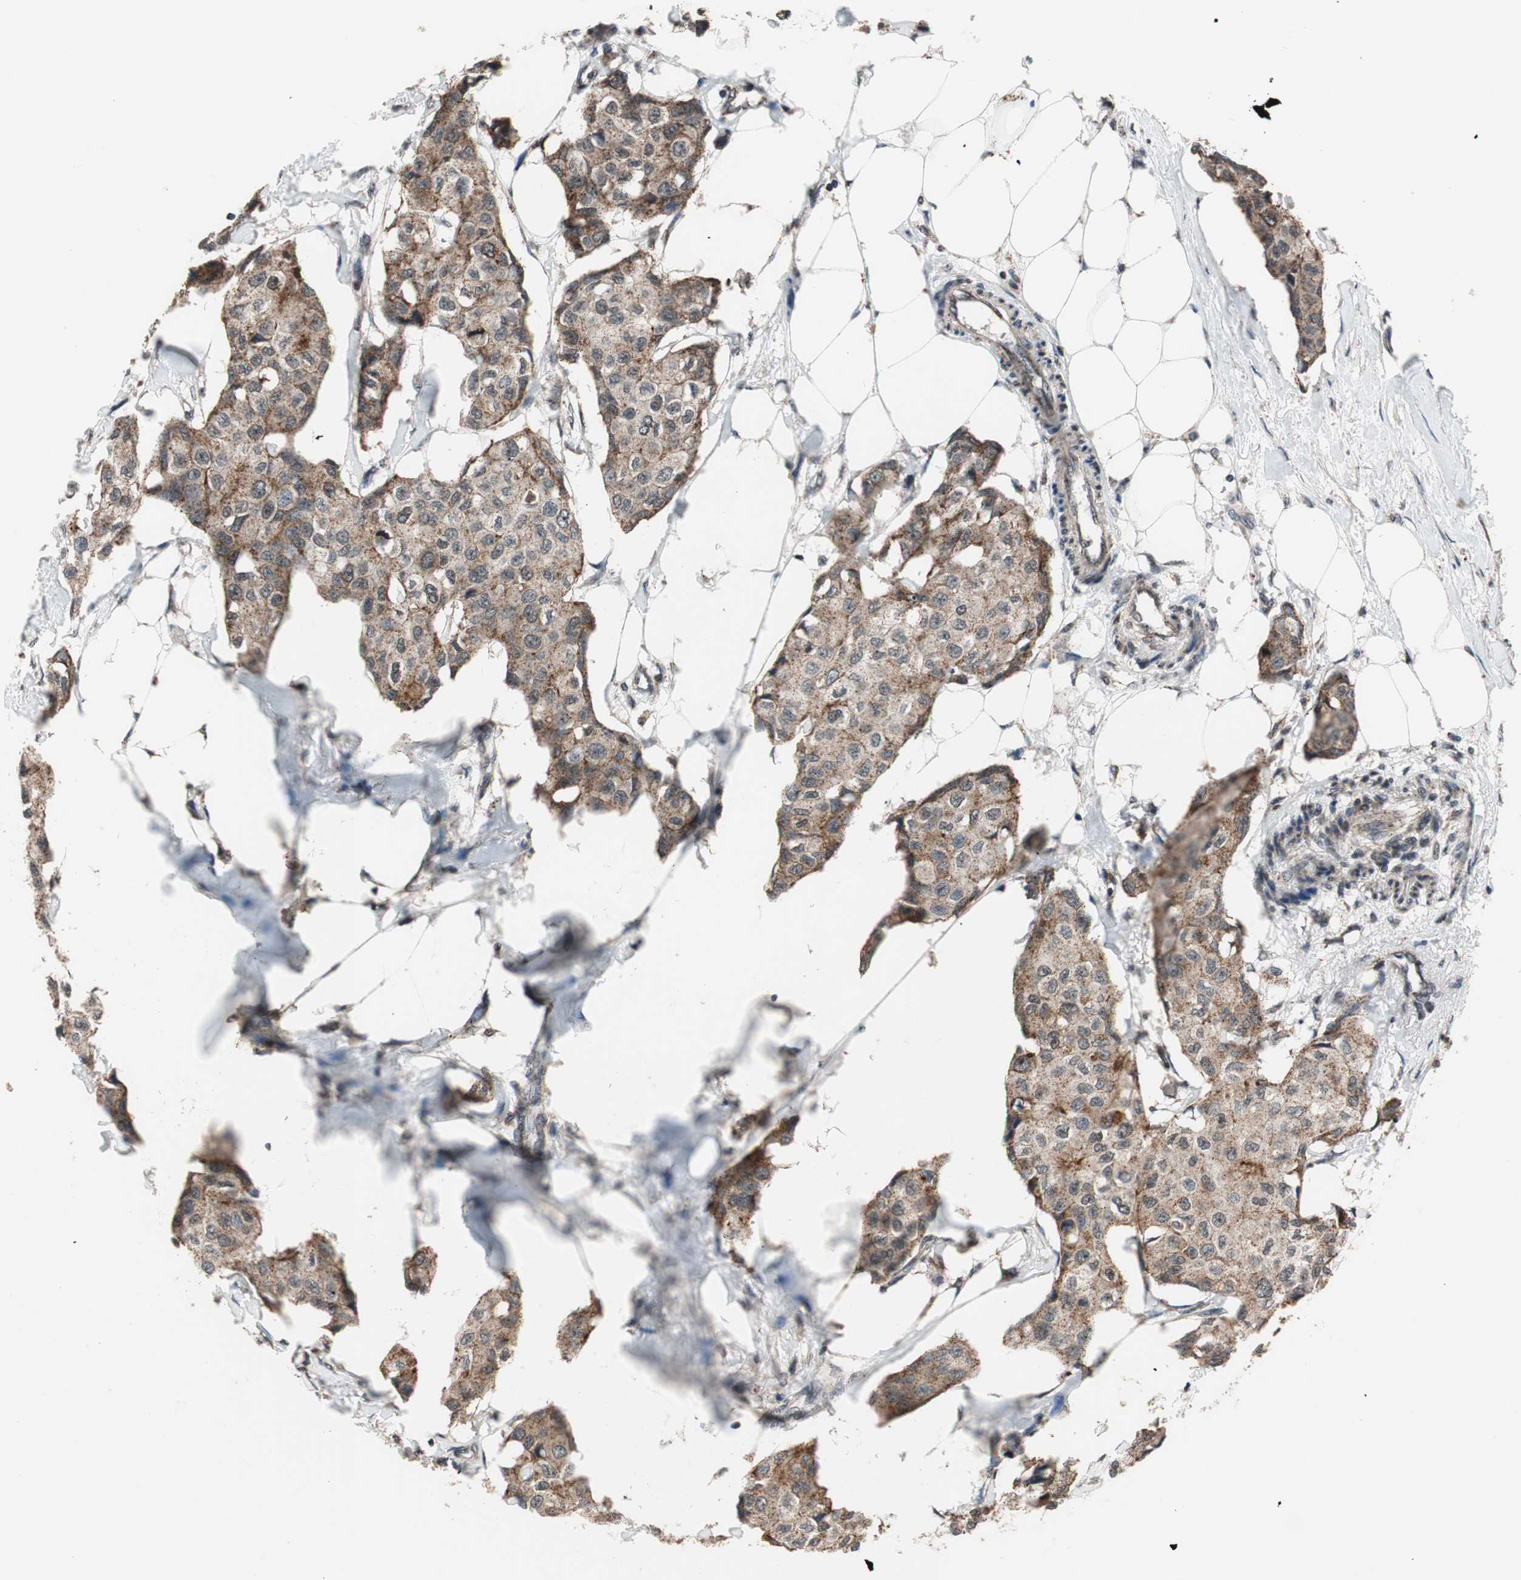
{"staining": {"intensity": "moderate", "quantity": ">75%", "location": "cytoplasmic/membranous"}, "tissue": "breast cancer", "cell_type": "Tumor cells", "image_type": "cancer", "snomed": [{"axis": "morphology", "description": "Duct carcinoma"}, {"axis": "topography", "description": "Breast"}], "caption": "This image reveals infiltrating ductal carcinoma (breast) stained with immunohistochemistry (IHC) to label a protein in brown. The cytoplasmic/membranous of tumor cells show moderate positivity for the protein. Nuclei are counter-stained blue.", "gene": "RFC1", "patient": {"sex": "female", "age": 80}}